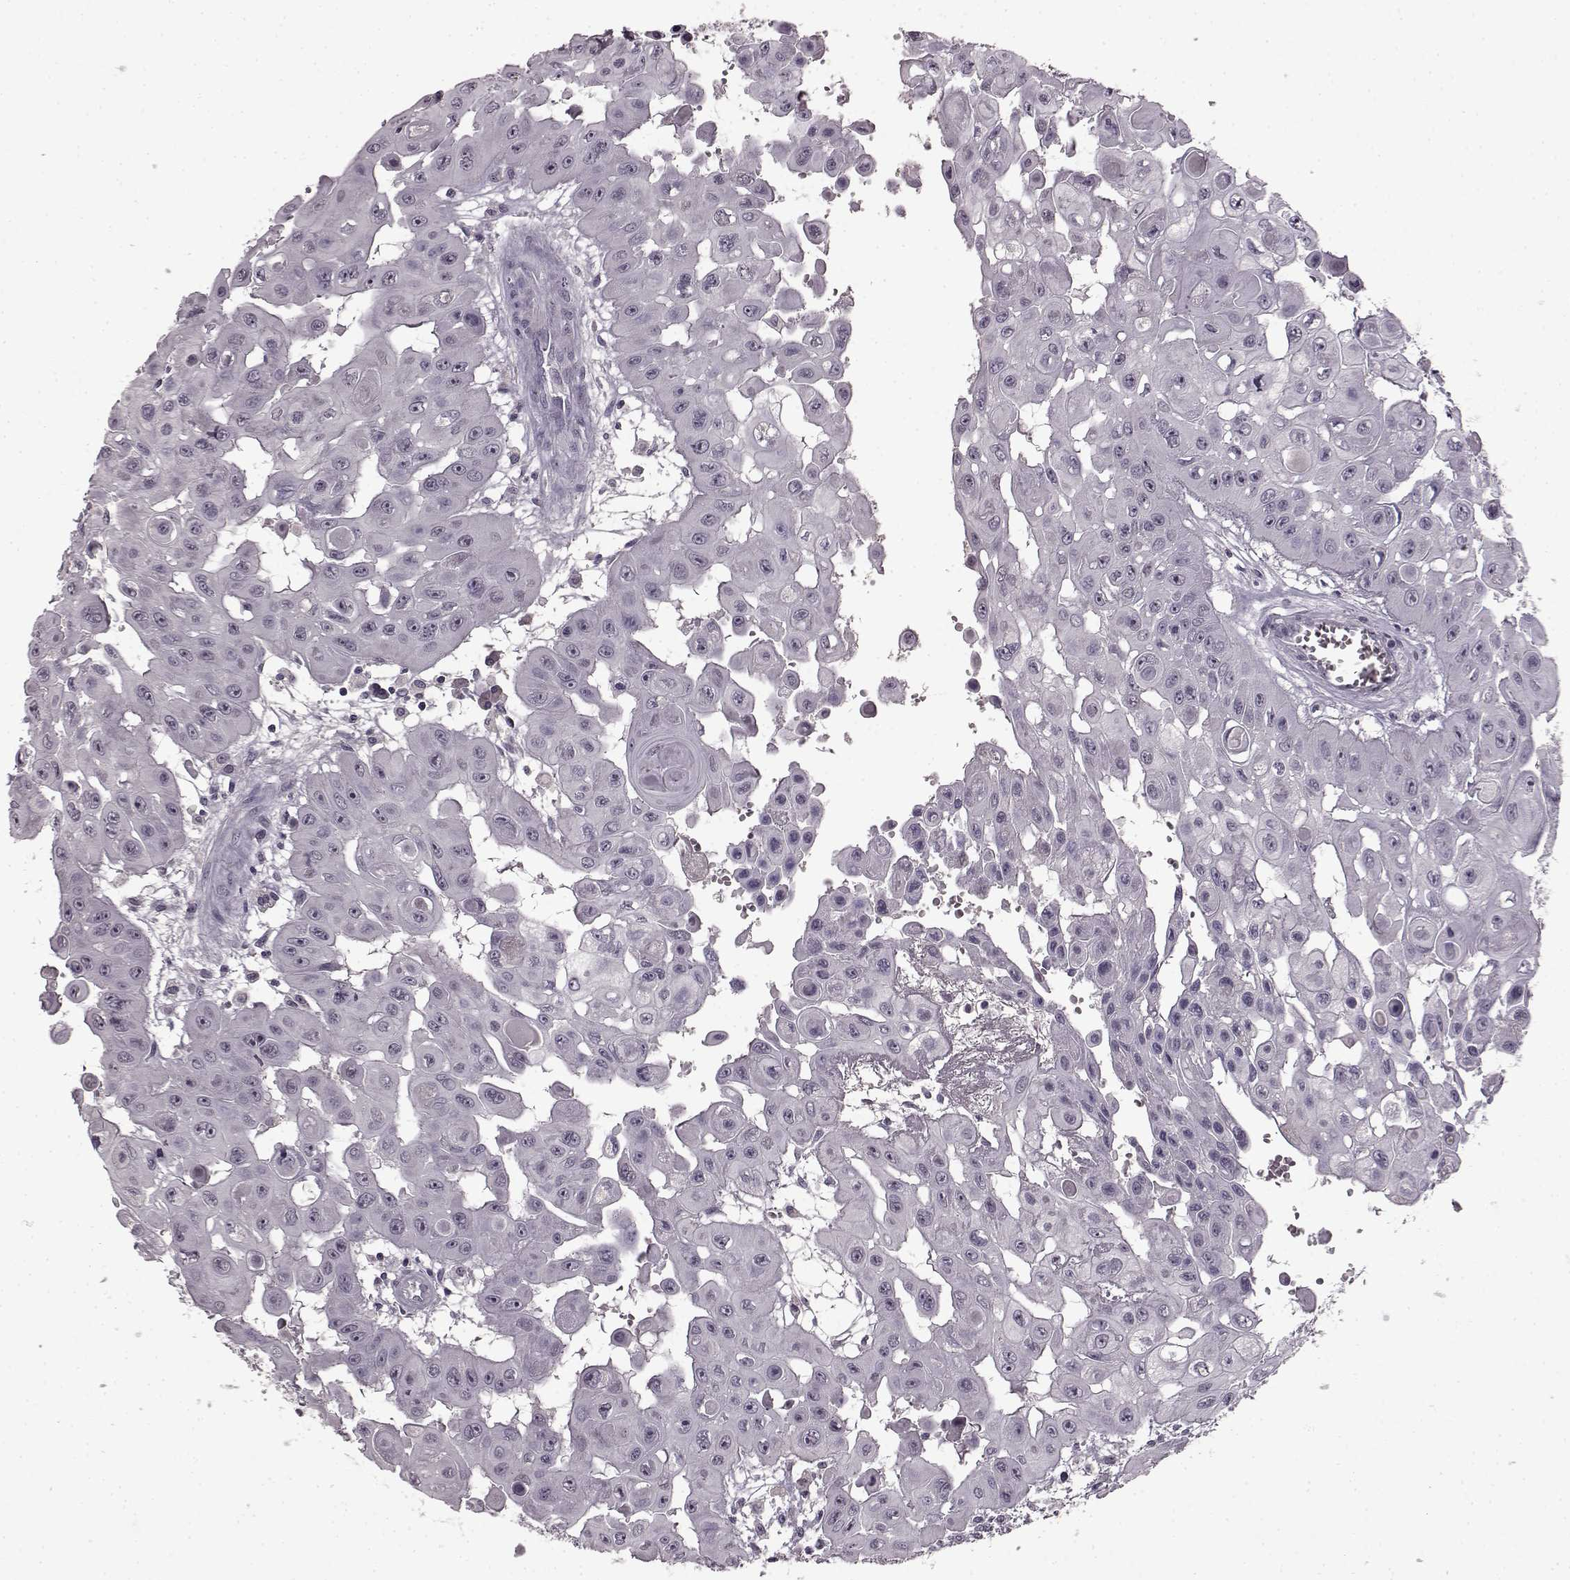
{"staining": {"intensity": "negative", "quantity": "none", "location": "none"}, "tissue": "head and neck cancer", "cell_type": "Tumor cells", "image_type": "cancer", "snomed": [{"axis": "morphology", "description": "Adenocarcinoma, NOS"}, {"axis": "topography", "description": "Head-Neck"}], "caption": "A high-resolution micrograph shows immunohistochemistry (IHC) staining of adenocarcinoma (head and neck), which displays no significant staining in tumor cells. (Brightfield microscopy of DAB immunohistochemistry (IHC) at high magnification).", "gene": "LHB", "patient": {"sex": "male", "age": 73}}